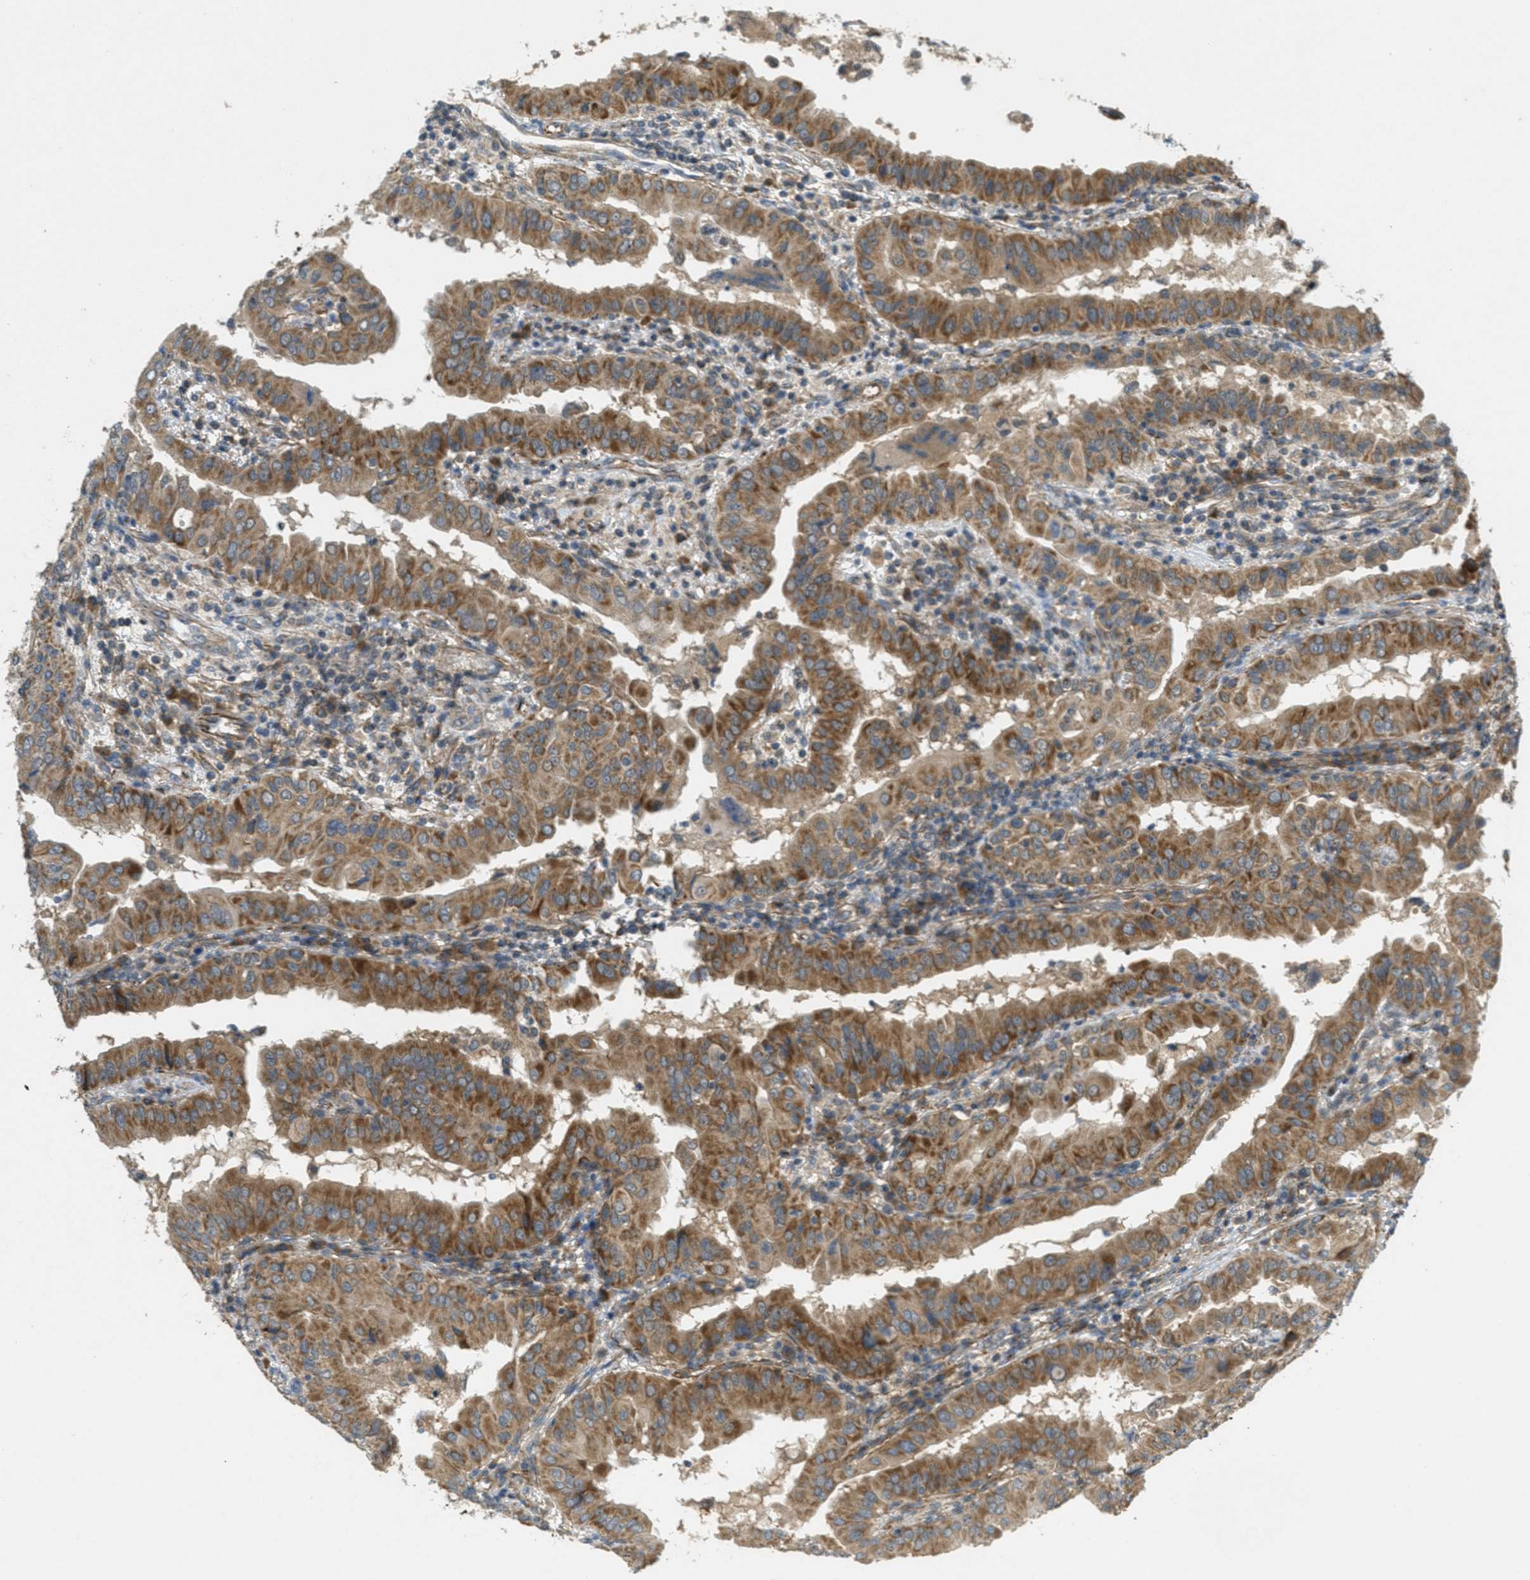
{"staining": {"intensity": "moderate", "quantity": ">75%", "location": "cytoplasmic/membranous"}, "tissue": "thyroid cancer", "cell_type": "Tumor cells", "image_type": "cancer", "snomed": [{"axis": "morphology", "description": "Papillary adenocarcinoma, NOS"}, {"axis": "topography", "description": "Thyroid gland"}], "caption": "Brown immunohistochemical staining in thyroid papillary adenocarcinoma displays moderate cytoplasmic/membranous positivity in approximately >75% of tumor cells. The protein is shown in brown color, while the nuclei are stained blue.", "gene": "JCAD", "patient": {"sex": "male", "age": 33}}